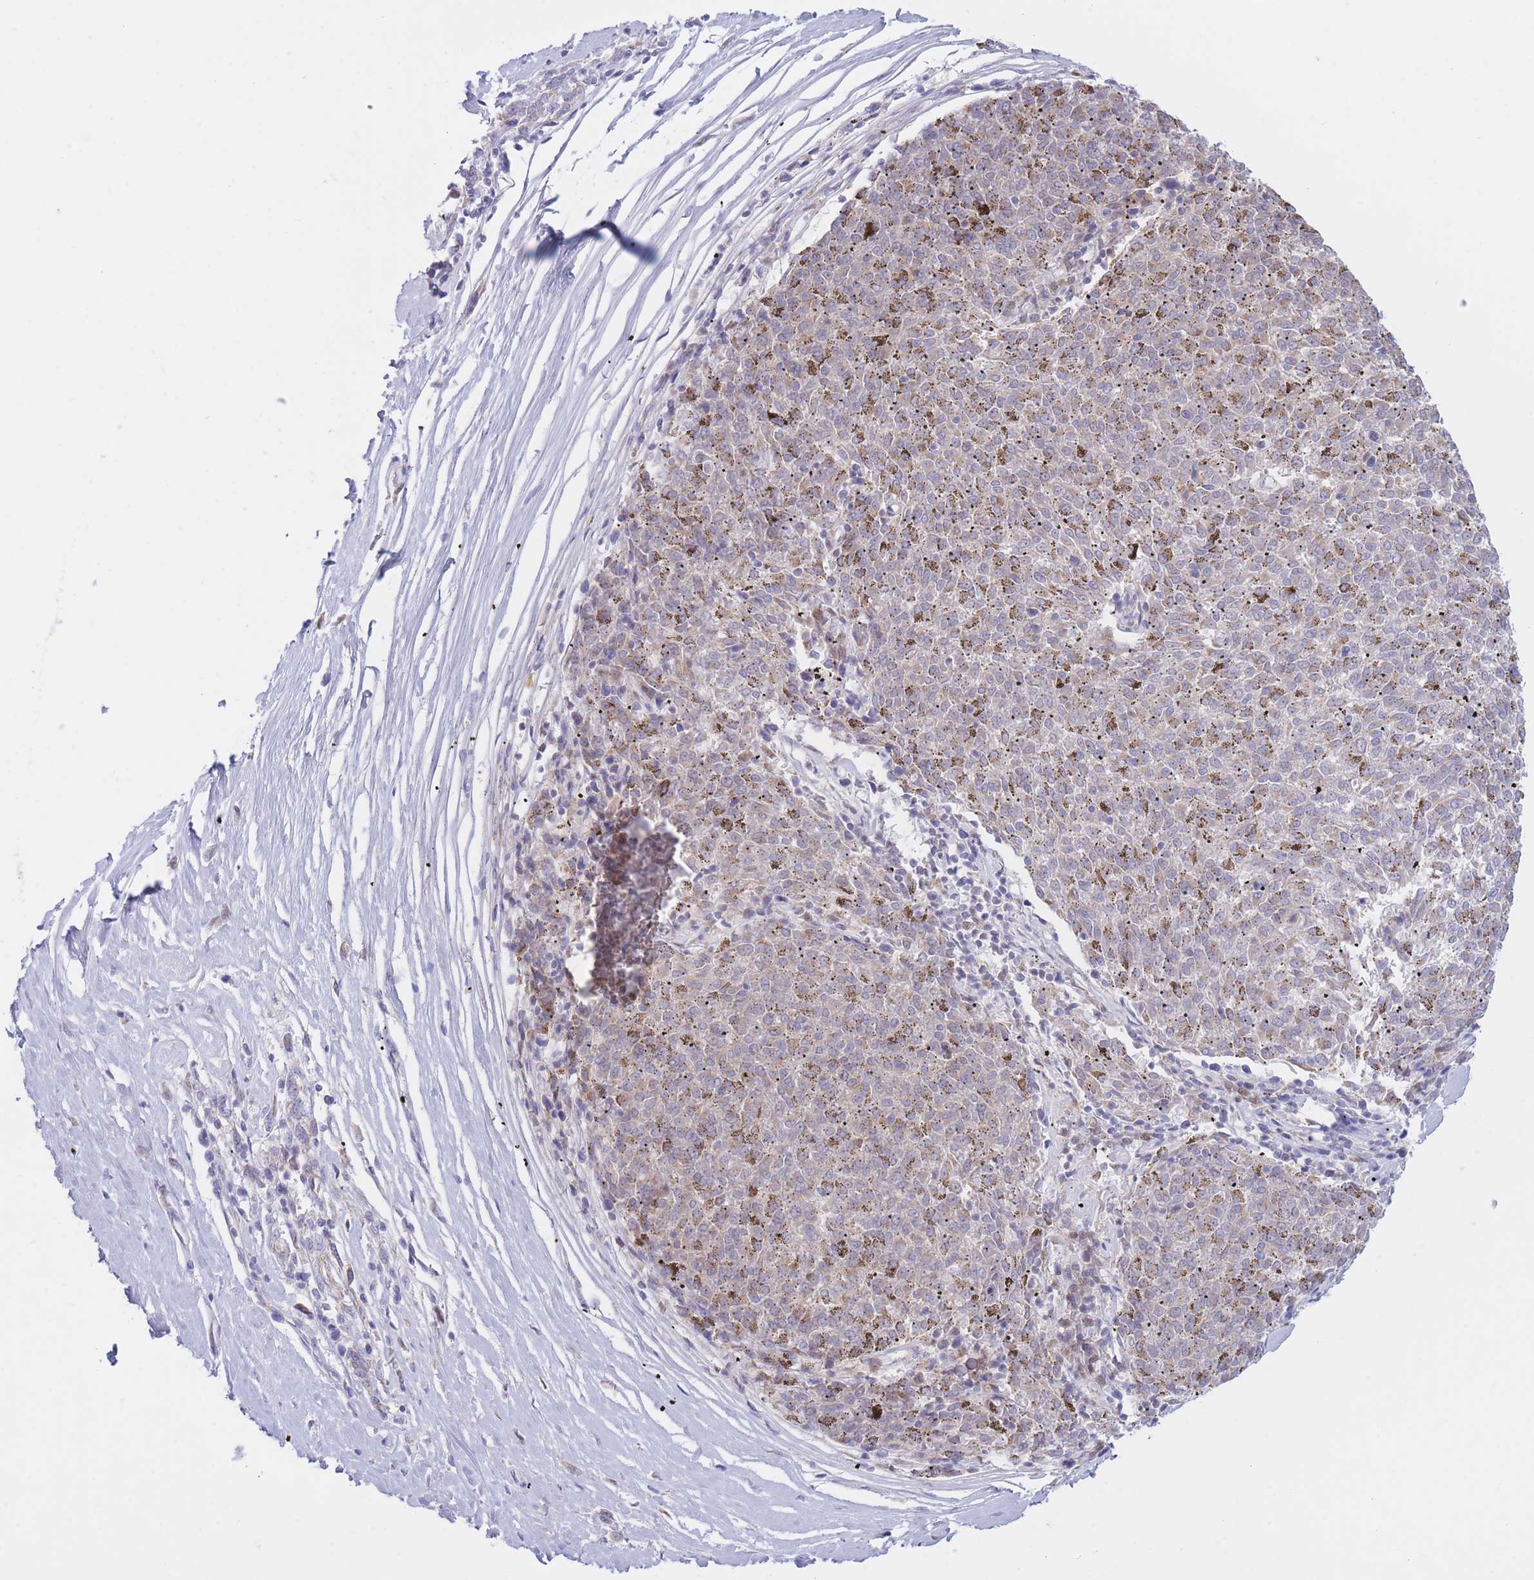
{"staining": {"intensity": "weak", "quantity": ">75%", "location": "cytoplasmic/membranous"}, "tissue": "melanoma", "cell_type": "Tumor cells", "image_type": "cancer", "snomed": [{"axis": "morphology", "description": "Malignant melanoma, NOS"}, {"axis": "topography", "description": "Skin"}], "caption": "About >75% of tumor cells in human melanoma display weak cytoplasmic/membranous protein staining as visualized by brown immunohistochemical staining.", "gene": "NANP", "patient": {"sex": "female", "age": 72}}